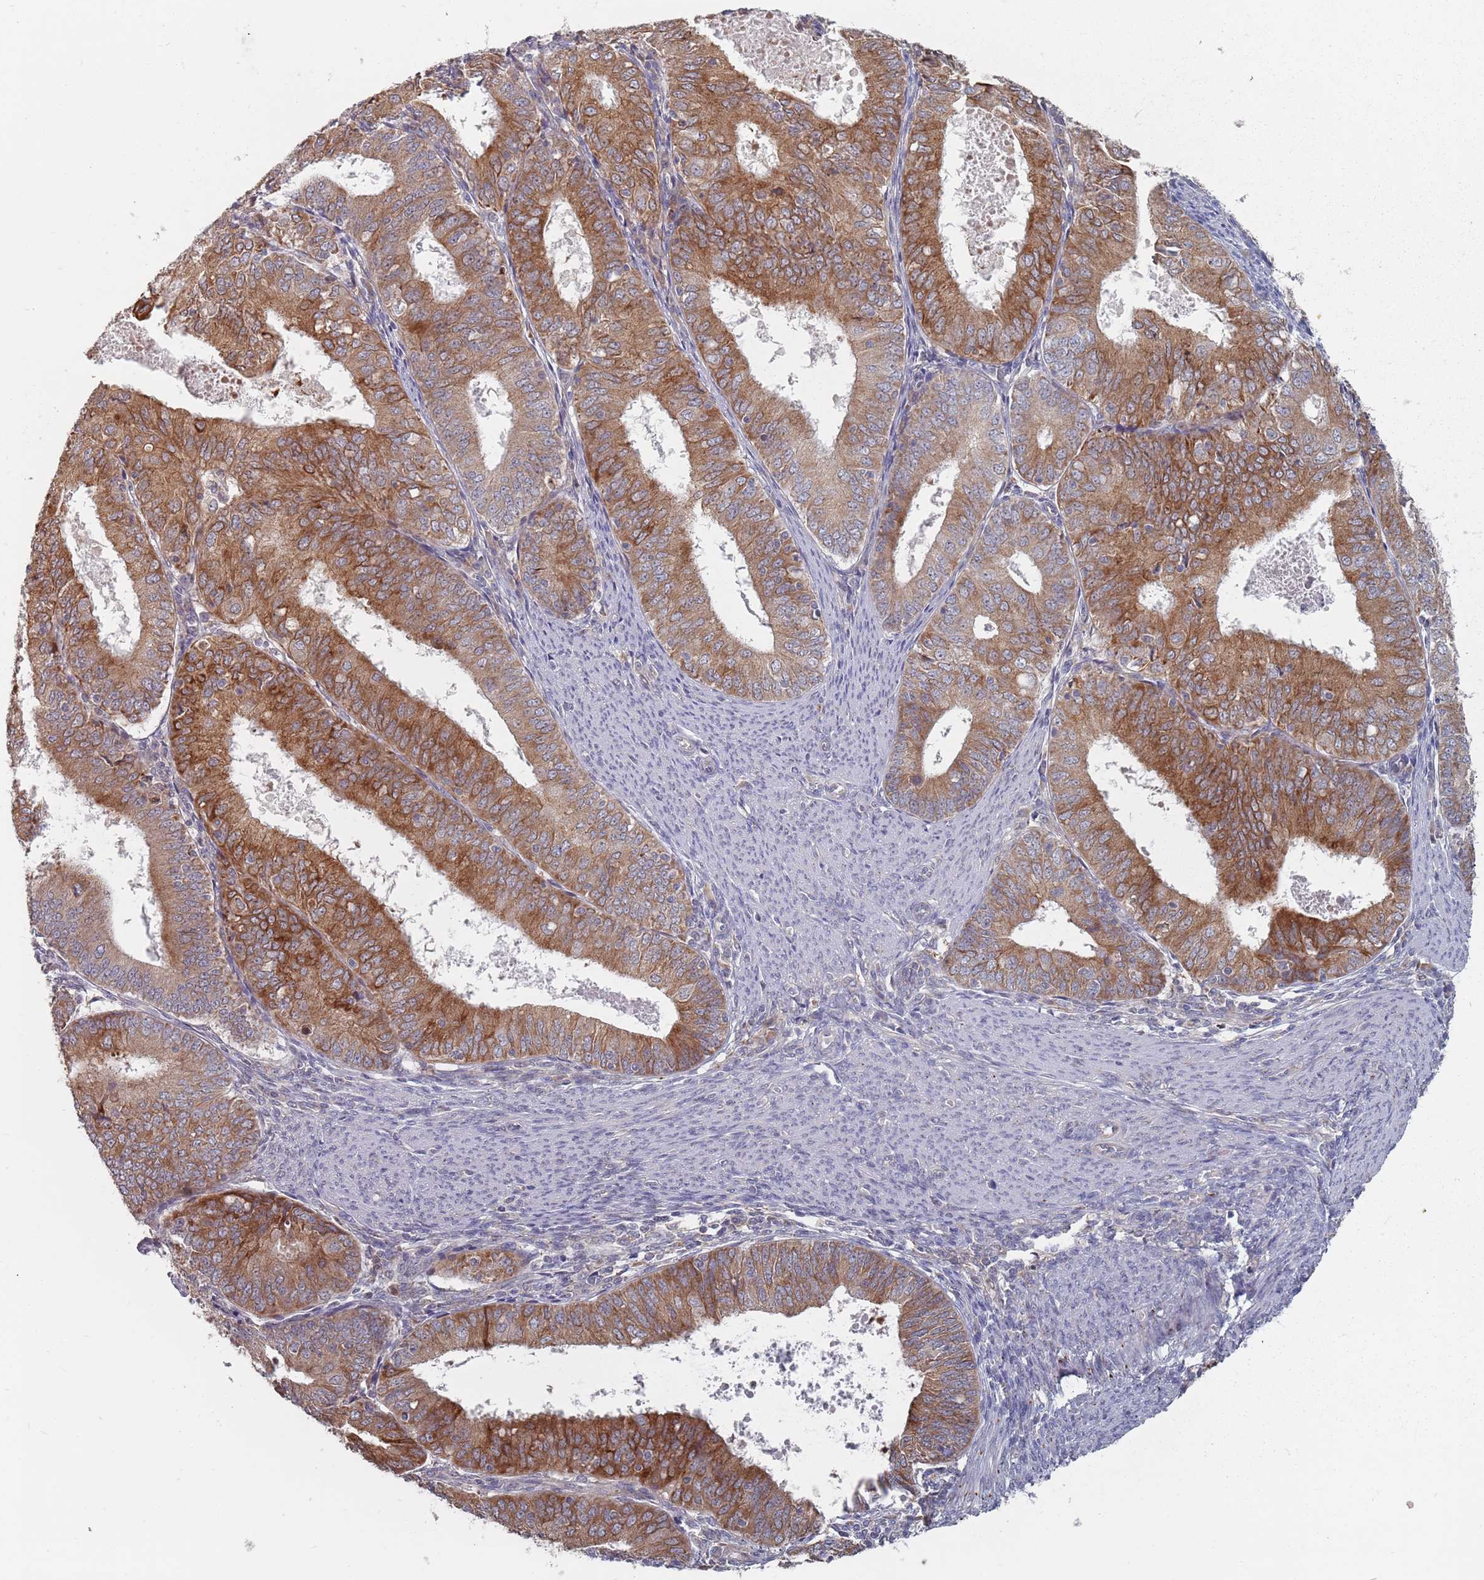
{"staining": {"intensity": "strong", "quantity": ">75%", "location": "cytoplasmic/membranous"}, "tissue": "endometrial cancer", "cell_type": "Tumor cells", "image_type": "cancer", "snomed": [{"axis": "morphology", "description": "Adenocarcinoma, NOS"}, {"axis": "topography", "description": "Endometrium"}], "caption": "A brown stain shows strong cytoplasmic/membranous staining of a protein in human endometrial adenocarcinoma tumor cells.", "gene": "ADAL", "patient": {"sex": "female", "age": 57}}